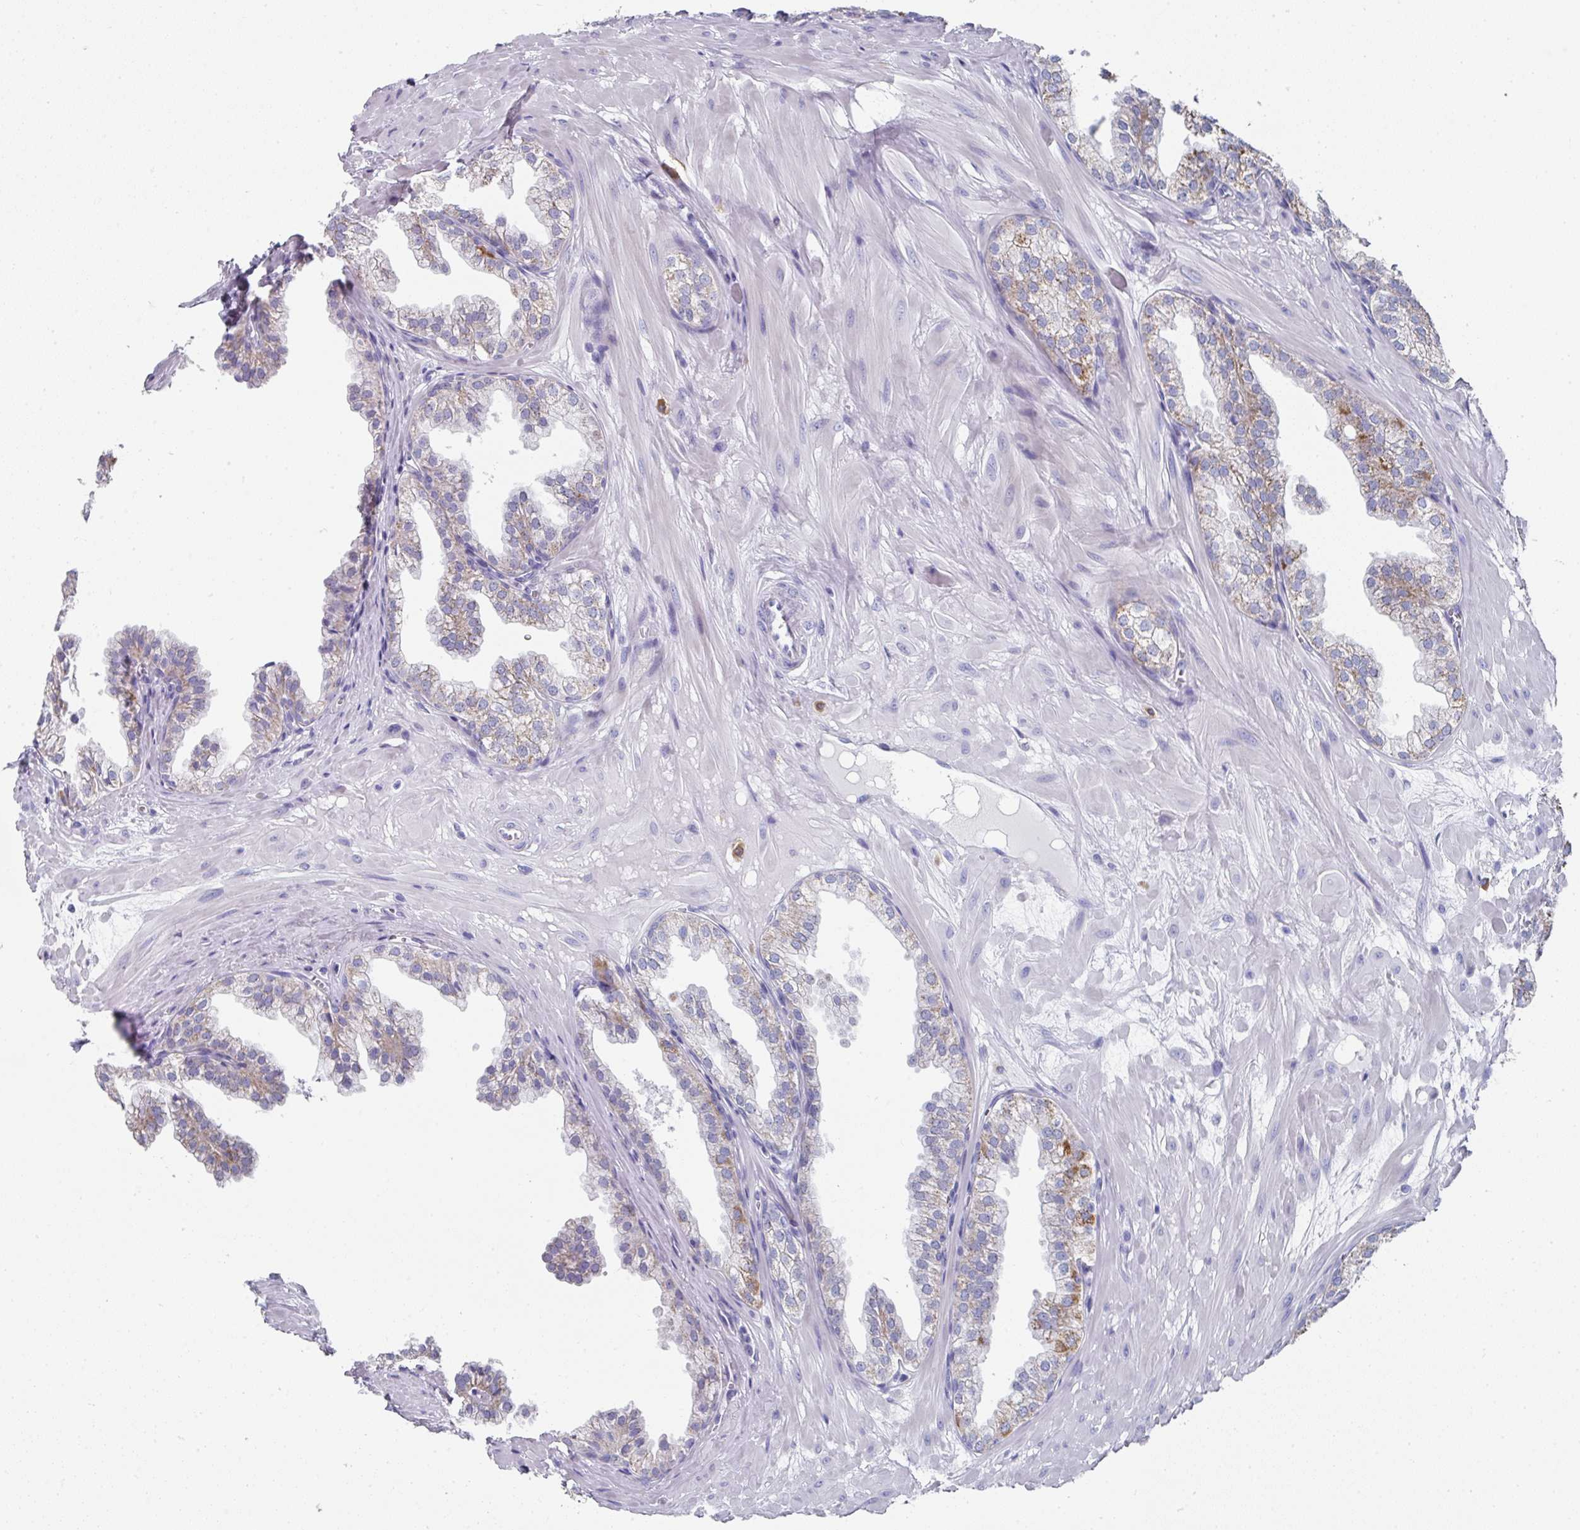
{"staining": {"intensity": "moderate", "quantity": "25%-75%", "location": "cytoplasmic/membranous"}, "tissue": "prostate", "cell_type": "Glandular cells", "image_type": "normal", "snomed": [{"axis": "morphology", "description": "Normal tissue, NOS"}, {"axis": "topography", "description": "Prostate"}, {"axis": "topography", "description": "Peripheral nerve tissue"}], "caption": "Glandular cells reveal medium levels of moderate cytoplasmic/membranous staining in approximately 25%-75% of cells in unremarkable human prostate. (Stains: DAB in brown, nuclei in blue, Microscopy: brightfield microscopy at high magnification).", "gene": "SETBP1", "patient": {"sex": "male", "age": 55}}